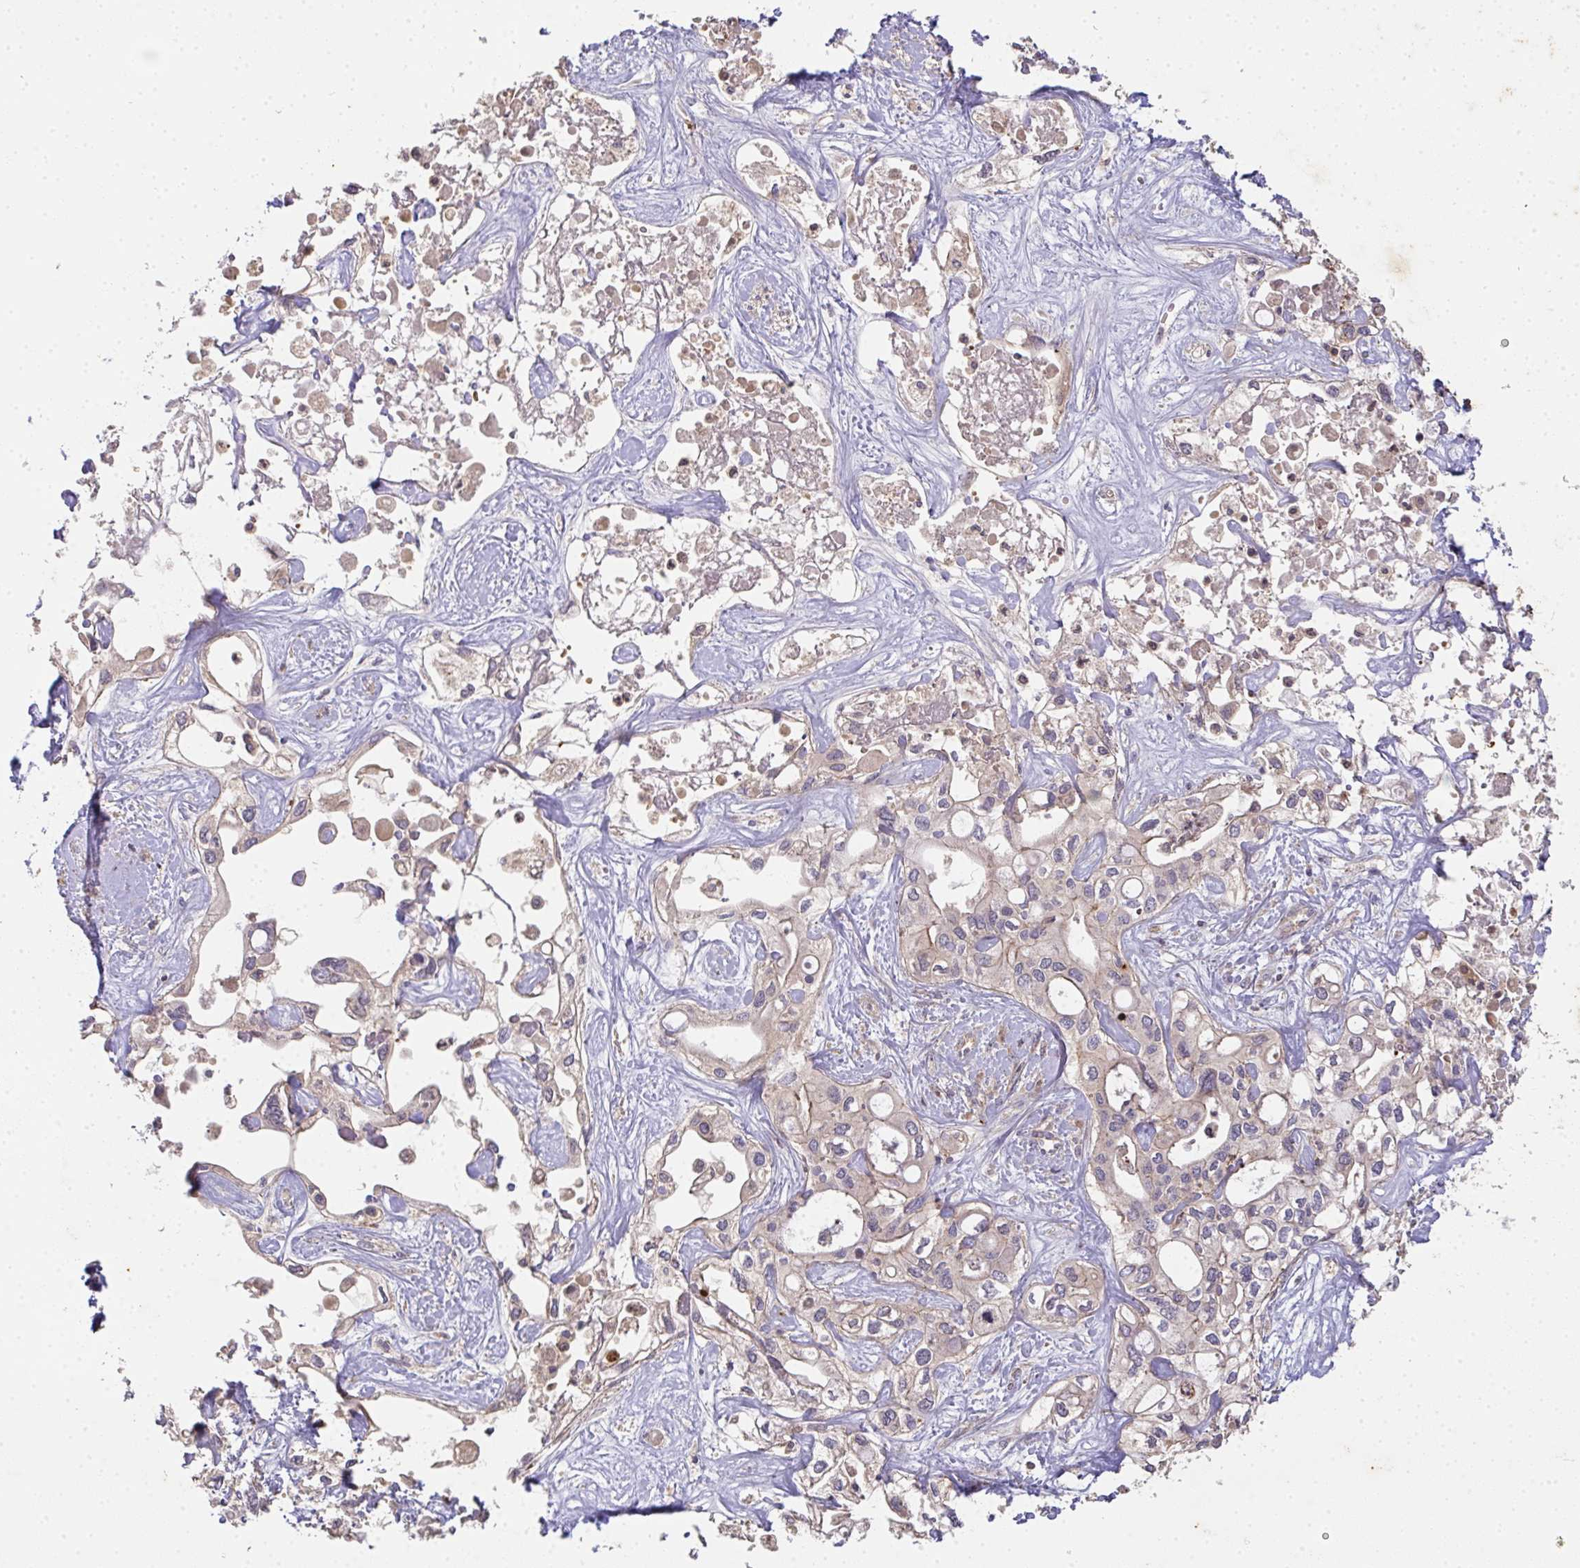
{"staining": {"intensity": "negative", "quantity": "none", "location": "none"}, "tissue": "liver cancer", "cell_type": "Tumor cells", "image_type": "cancer", "snomed": [{"axis": "morphology", "description": "Cholangiocarcinoma"}, {"axis": "topography", "description": "Liver"}], "caption": "Photomicrograph shows no protein positivity in tumor cells of cholangiocarcinoma (liver) tissue. (Stains: DAB immunohistochemistry (IHC) with hematoxylin counter stain, Microscopy: brightfield microscopy at high magnification).", "gene": "TNMD", "patient": {"sex": "female", "age": 64}}